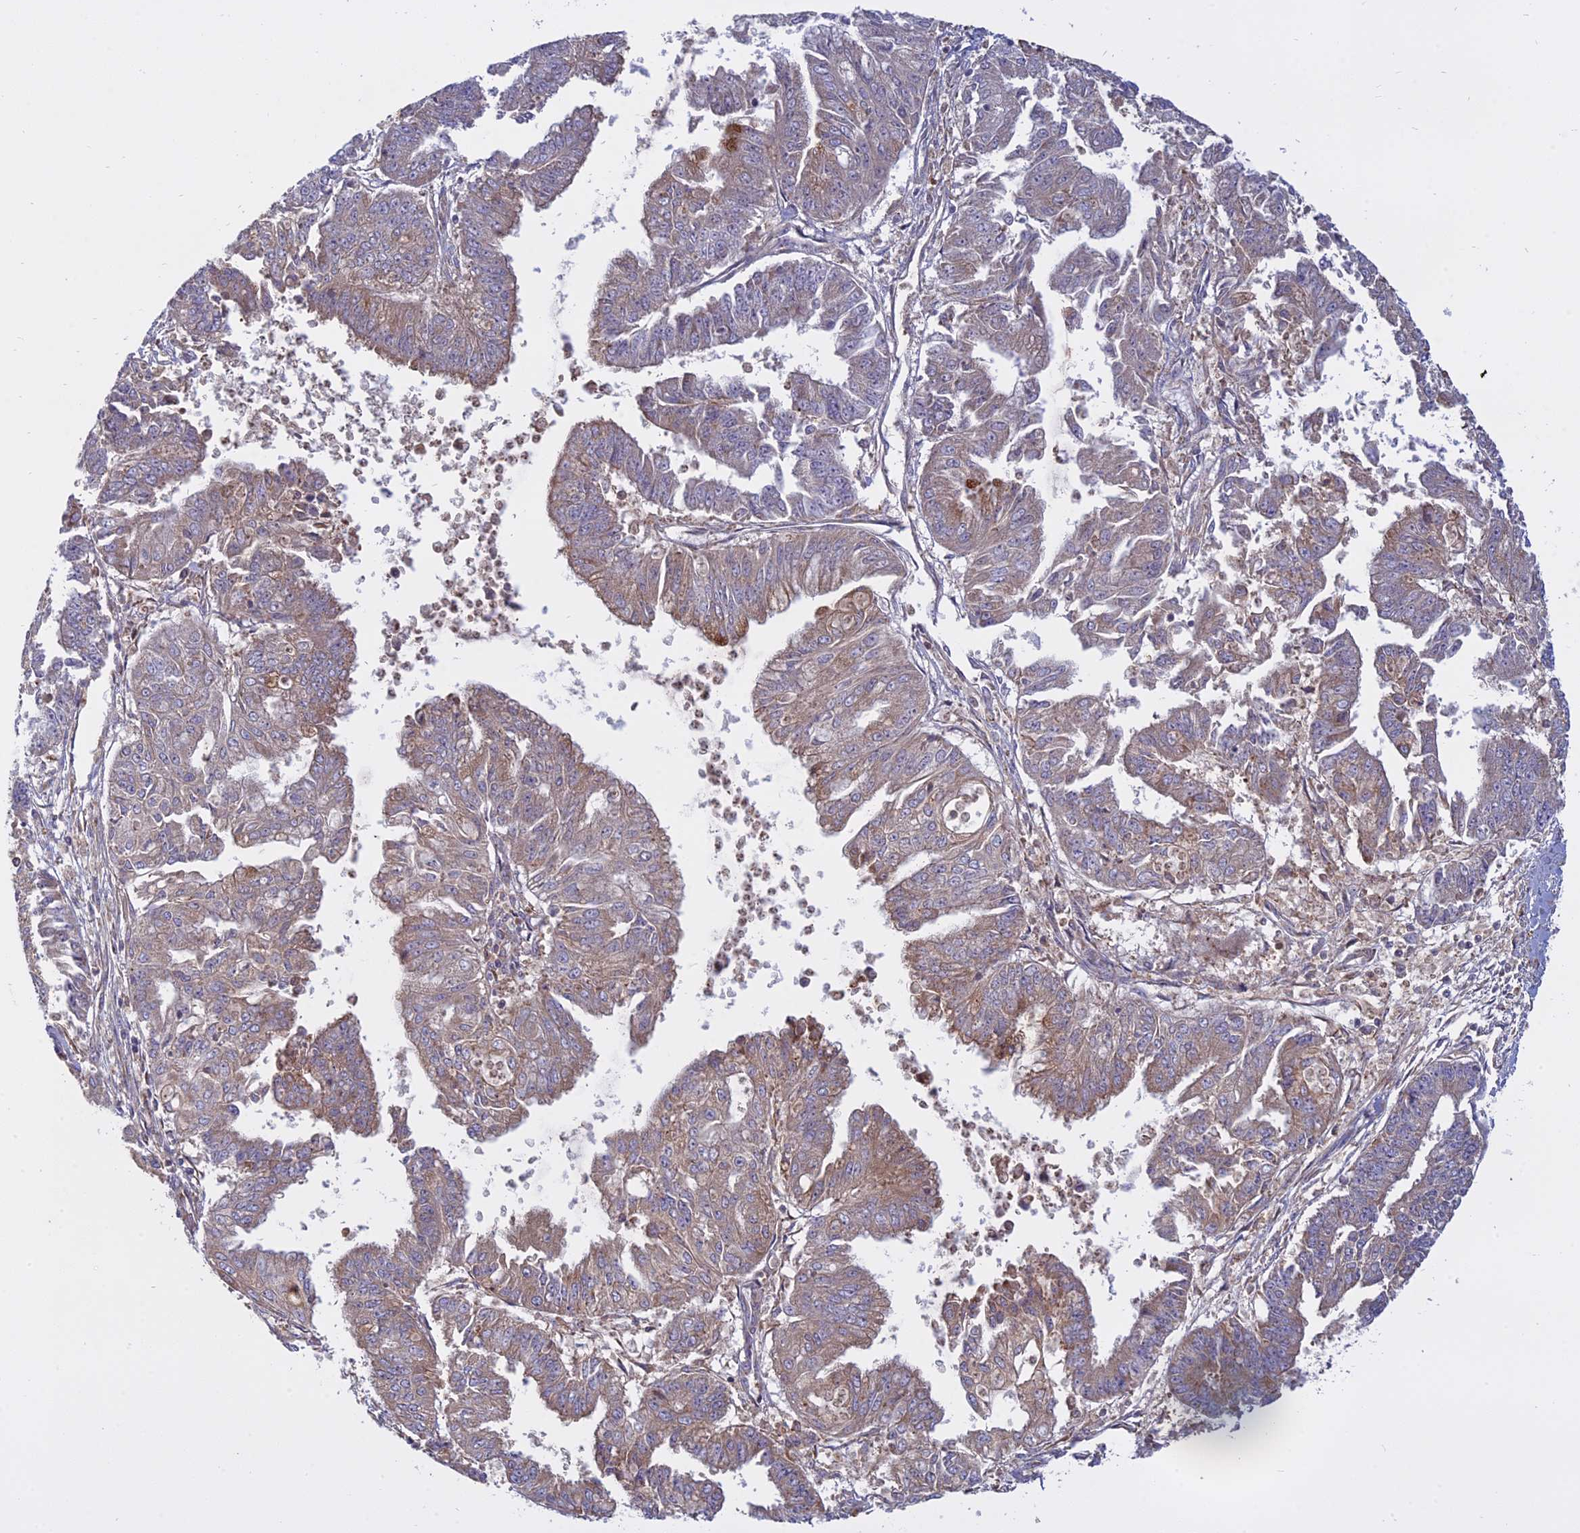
{"staining": {"intensity": "weak", "quantity": "25%-75%", "location": "cytoplasmic/membranous"}, "tissue": "endometrial cancer", "cell_type": "Tumor cells", "image_type": "cancer", "snomed": [{"axis": "morphology", "description": "Adenocarcinoma, NOS"}, {"axis": "topography", "description": "Endometrium"}], "caption": "There is low levels of weak cytoplasmic/membranous positivity in tumor cells of adenocarcinoma (endometrial), as demonstrated by immunohistochemical staining (brown color).", "gene": "TMEM208", "patient": {"sex": "female", "age": 73}}